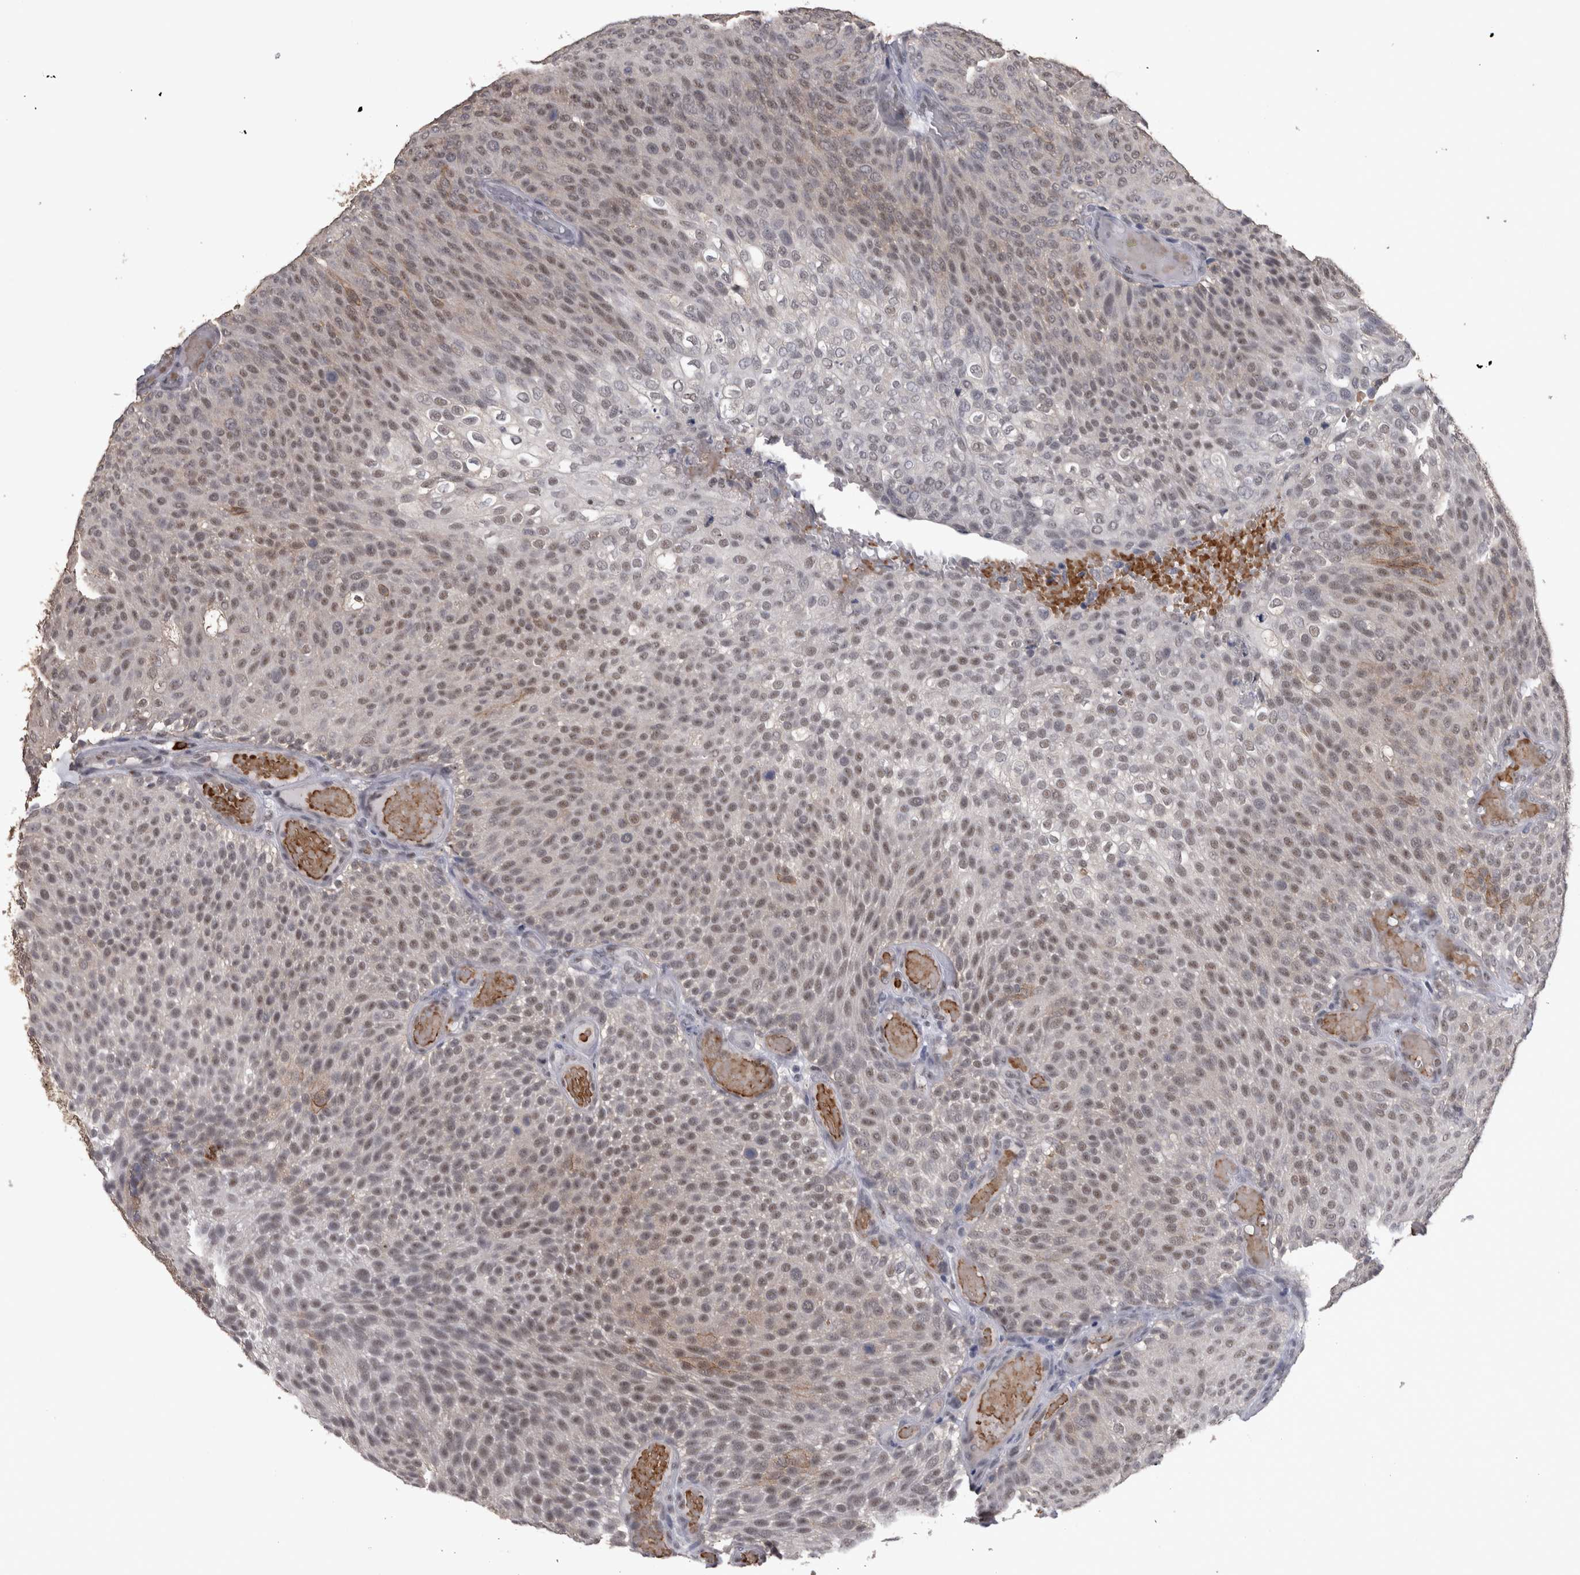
{"staining": {"intensity": "moderate", "quantity": ">75%", "location": "nuclear"}, "tissue": "urothelial cancer", "cell_type": "Tumor cells", "image_type": "cancer", "snomed": [{"axis": "morphology", "description": "Urothelial carcinoma, Low grade"}, {"axis": "topography", "description": "Urinary bladder"}], "caption": "Brown immunohistochemical staining in human urothelial carcinoma (low-grade) demonstrates moderate nuclear staining in approximately >75% of tumor cells.", "gene": "PEBP4", "patient": {"sex": "male", "age": 78}}